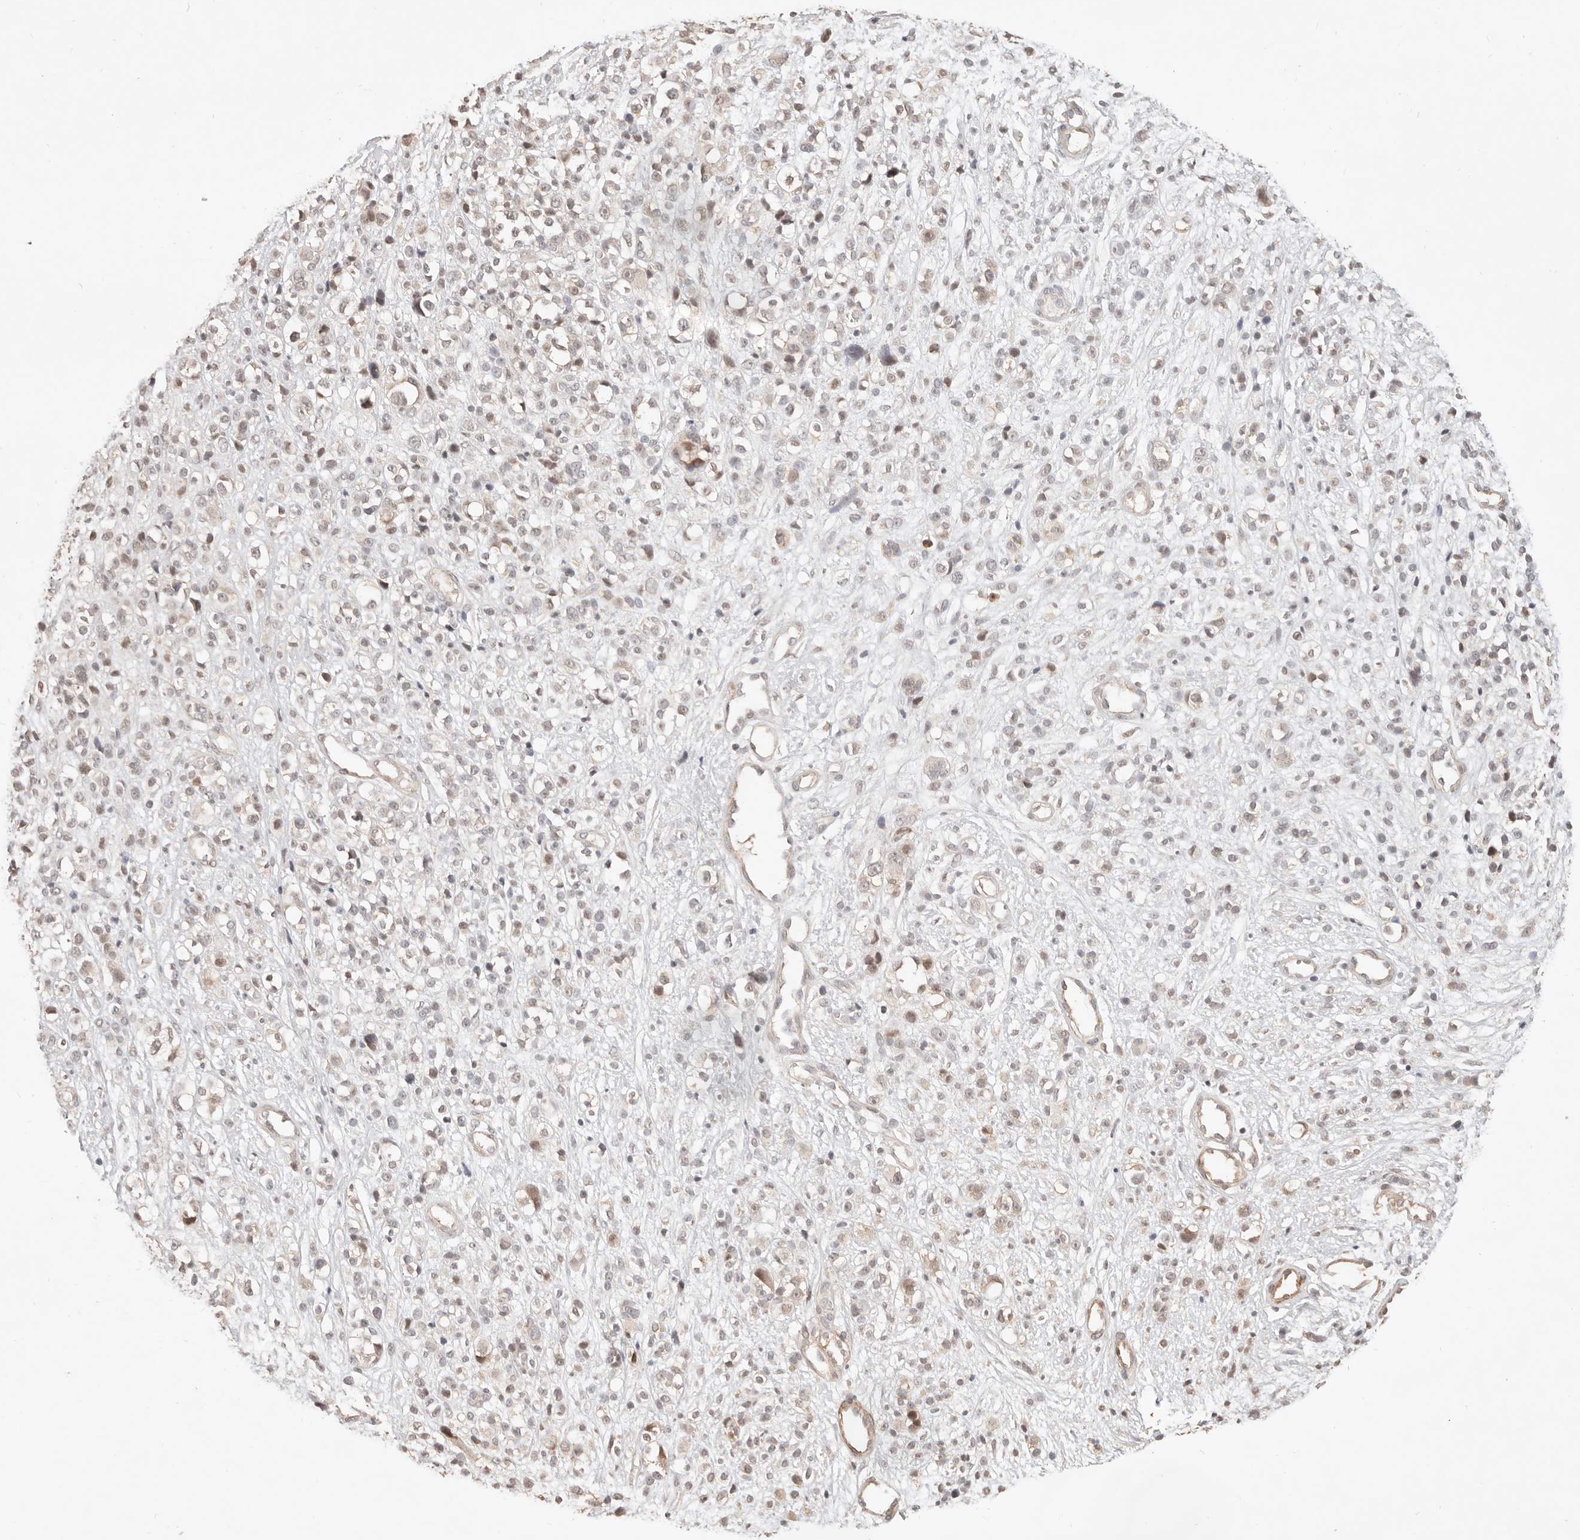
{"staining": {"intensity": "weak", "quantity": ">75%", "location": "nuclear"}, "tissue": "melanoma", "cell_type": "Tumor cells", "image_type": "cancer", "snomed": [{"axis": "morphology", "description": "Malignant melanoma, NOS"}, {"axis": "topography", "description": "Skin"}], "caption": "High-power microscopy captured an immunohistochemistry histopathology image of melanoma, revealing weak nuclear expression in approximately >75% of tumor cells.", "gene": "MEP1A", "patient": {"sex": "female", "age": 55}}